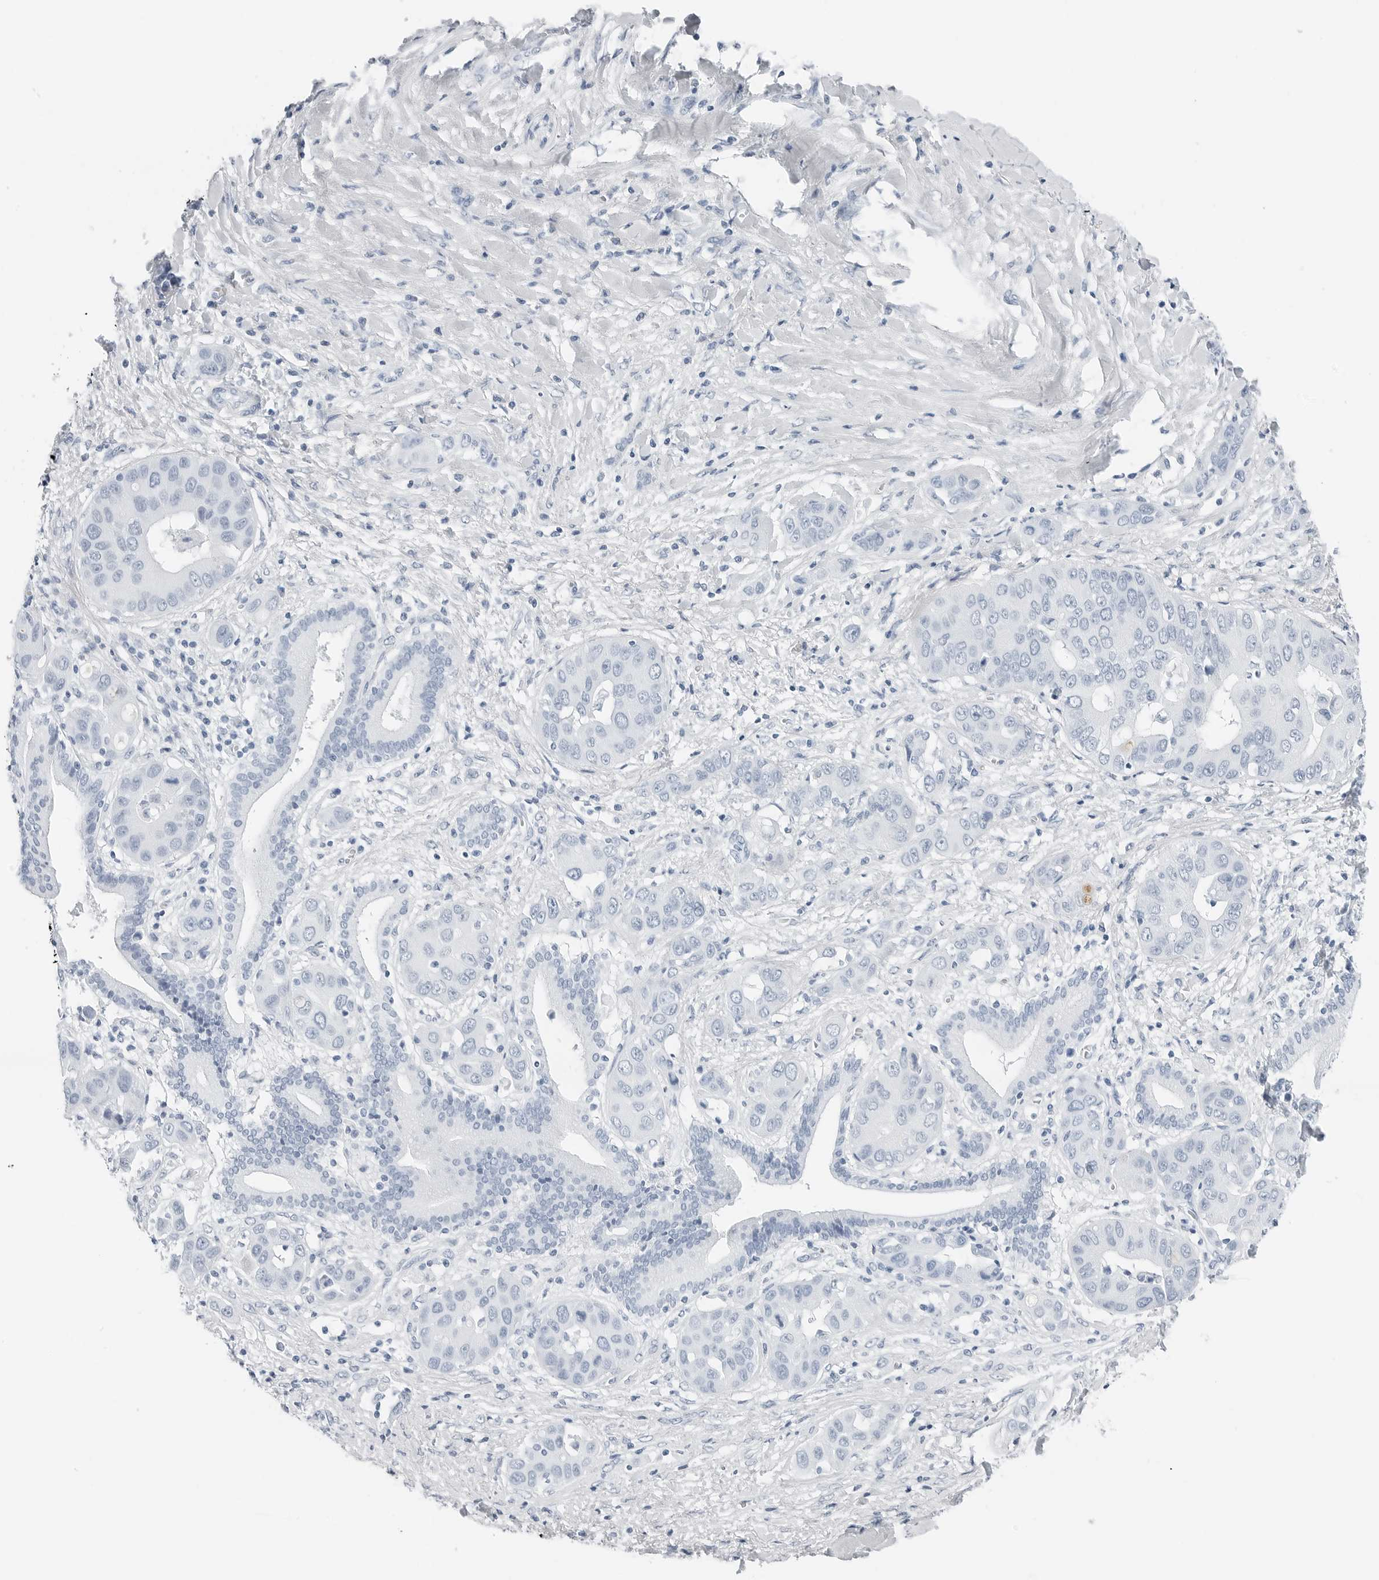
{"staining": {"intensity": "negative", "quantity": "none", "location": "none"}, "tissue": "liver cancer", "cell_type": "Tumor cells", "image_type": "cancer", "snomed": [{"axis": "morphology", "description": "Cholangiocarcinoma"}, {"axis": "topography", "description": "Liver"}], "caption": "IHC of liver cancer (cholangiocarcinoma) shows no staining in tumor cells.", "gene": "SLPI", "patient": {"sex": "female", "age": 52}}